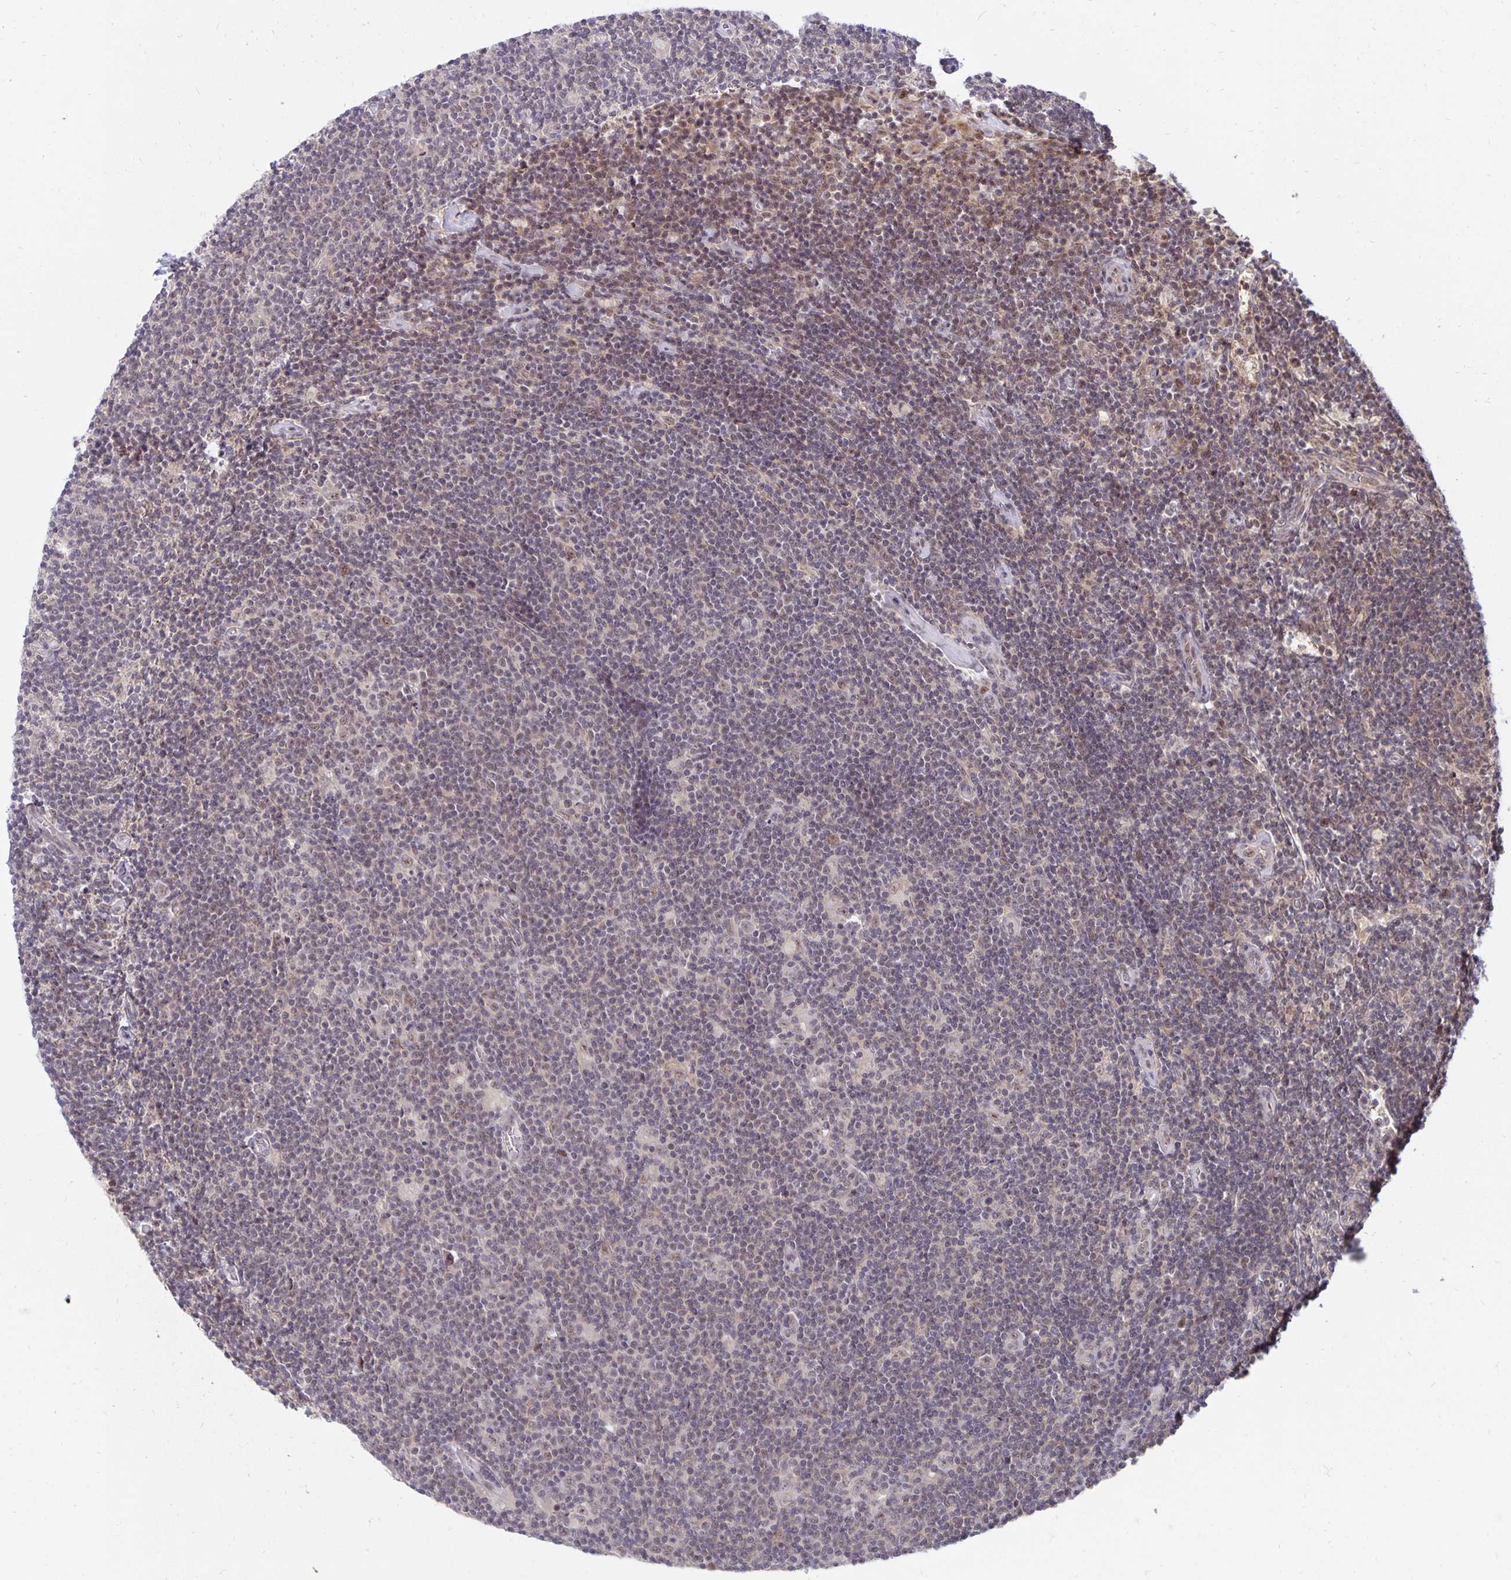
{"staining": {"intensity": "negative", "quantity": "none", "location": "none"}, "tissue": "lymphoma", "cell_type": "Tumor cells", "image_type": "cancer", "snomed": [{"axis": "morphology", "description": "Hodgkin's disease, NOS"}, {"axis": "topography", "description": "Lymph node"}], "caption": "High power microscopy micrograph of an immunohistochemistry micrograph of Hodgkin's disease, revealing no significant staining in tumor cells.", "gene": "EXOC6B", "patient": {"sex": "male", "age": 40}}